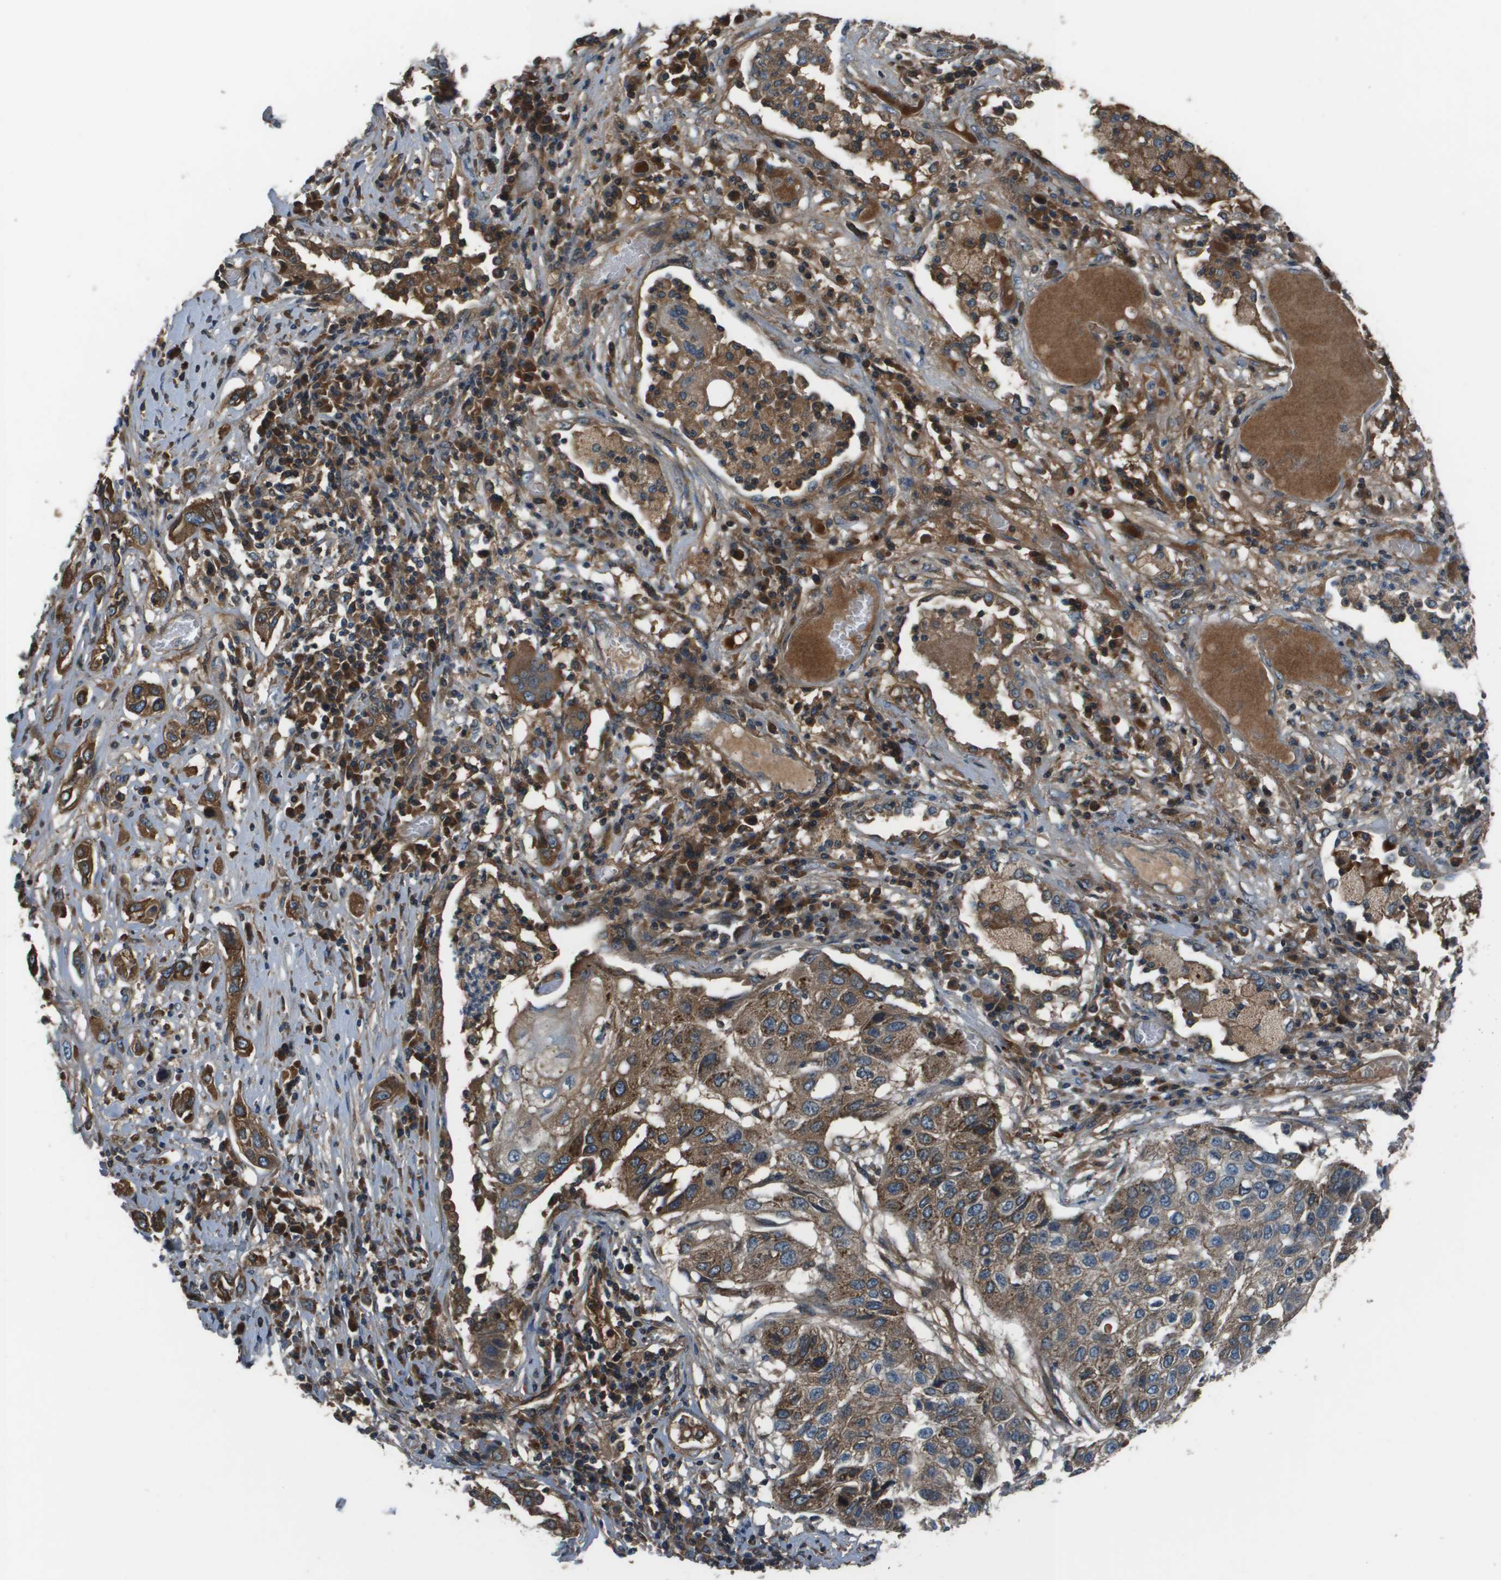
{"staining": {"intensity": "strong", "quantity": ">75%", "location": "cytoplasmic/membranous"}, "tissue": "lung cancer", "cell_type": "Tumor cells", "image_type": "cancer", "snomed": [{"axis": "morphology", "description": "Squamous cell carcinoma, NOS"}, {"axis": "topography", "description": "Lung"}], "caption": "Tumor cells exhibit high levels of strong cytoplasmic/membranous staining in approximately >75% of cells in squamous cell carcinoma (lung).", "gene": "PCOLCE", "patient": {"sex": "male", "age": 71}}